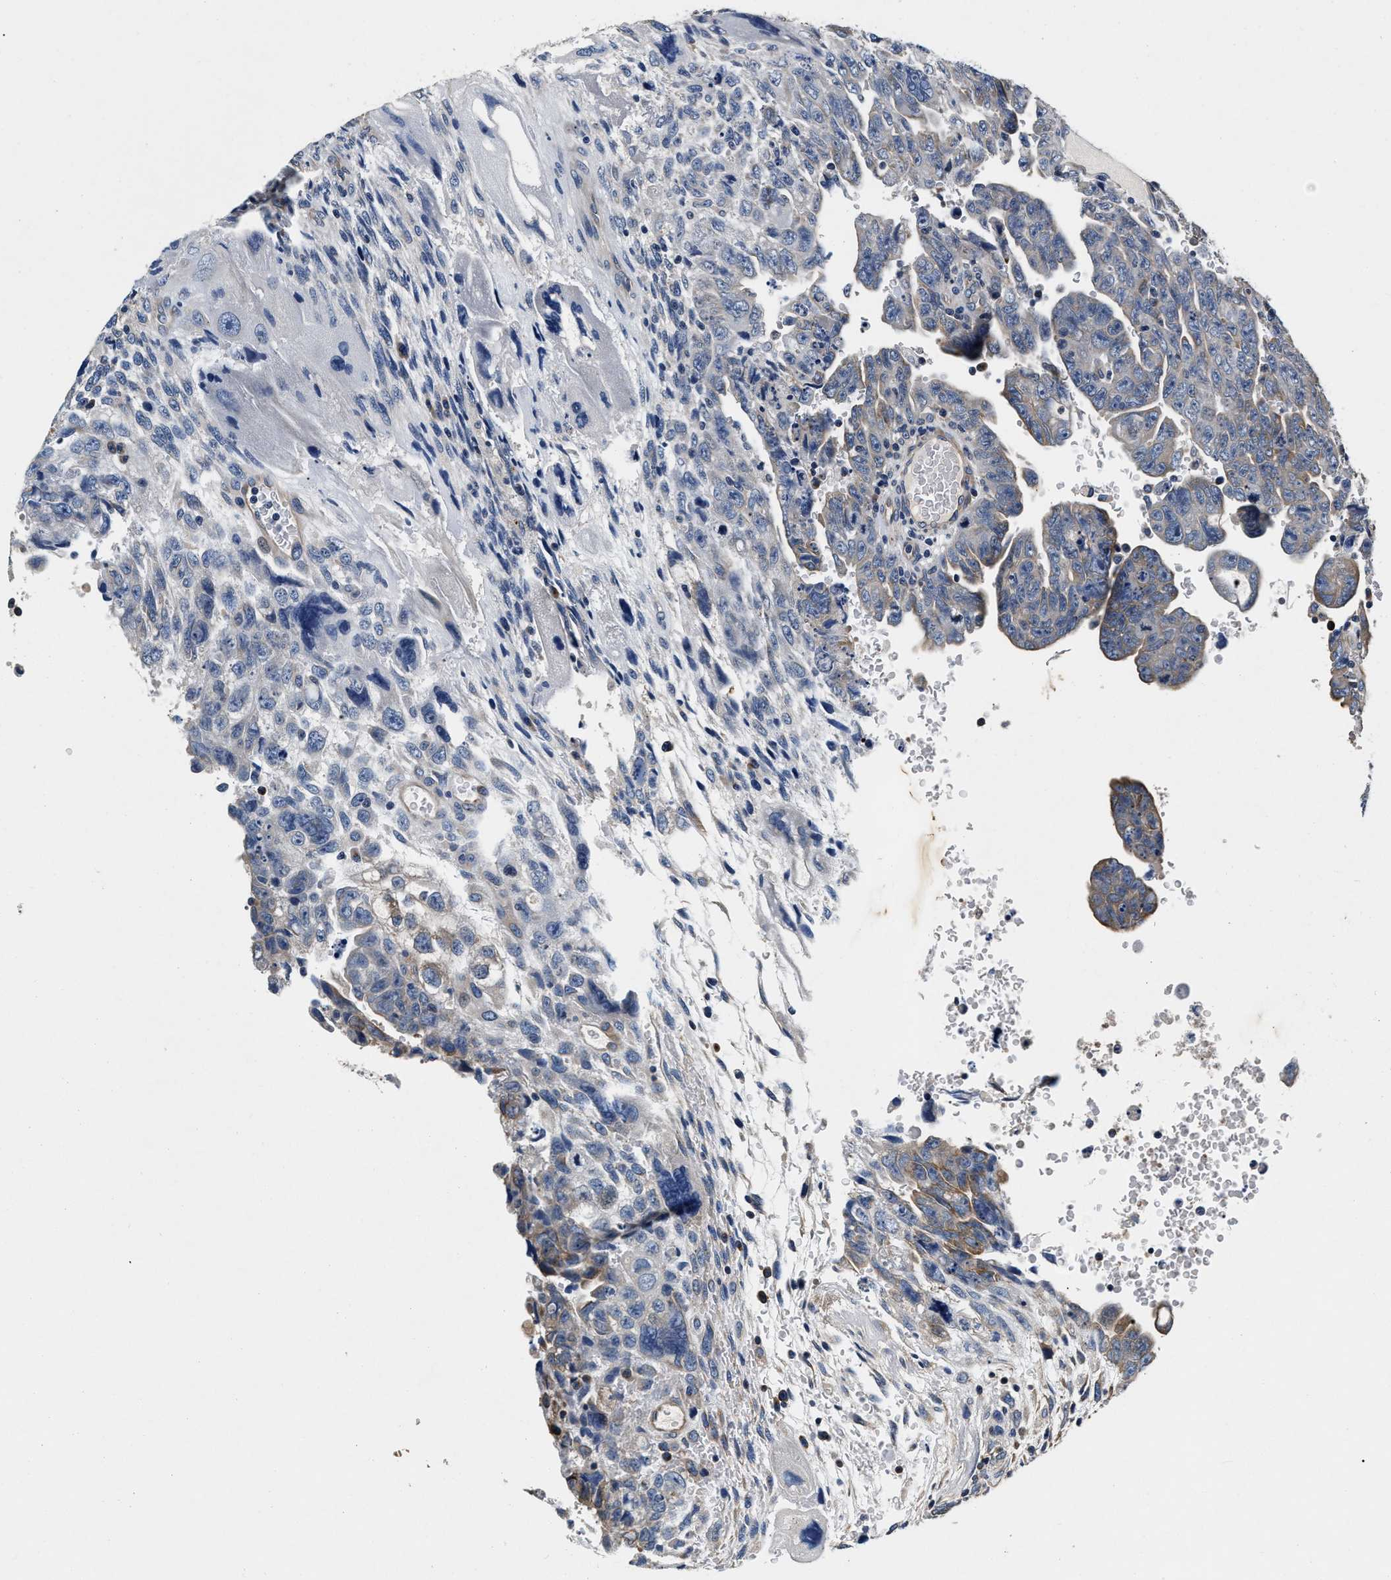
{"staining": {"intensity": "weak", "quantity": "<25%", "location": "cytoplasmic/membranous"}, "tissue": "testis cancer", "cell_type": "Tumor cells", "image_type": "cancer", "snomed": [{"axis": "morphology", "description": "Carcinoma, Embryonal, NOS"}, {"axis": "topography", "description": "Testis"}], "caption": "Embryonal carcinoma (testis) was stained to show a protein in brown. There is no significant expression in tumor cells. Nuclei are stained in blue.", "gene": "ABCG8", "patient": {"sex": "male", "age": 28}}